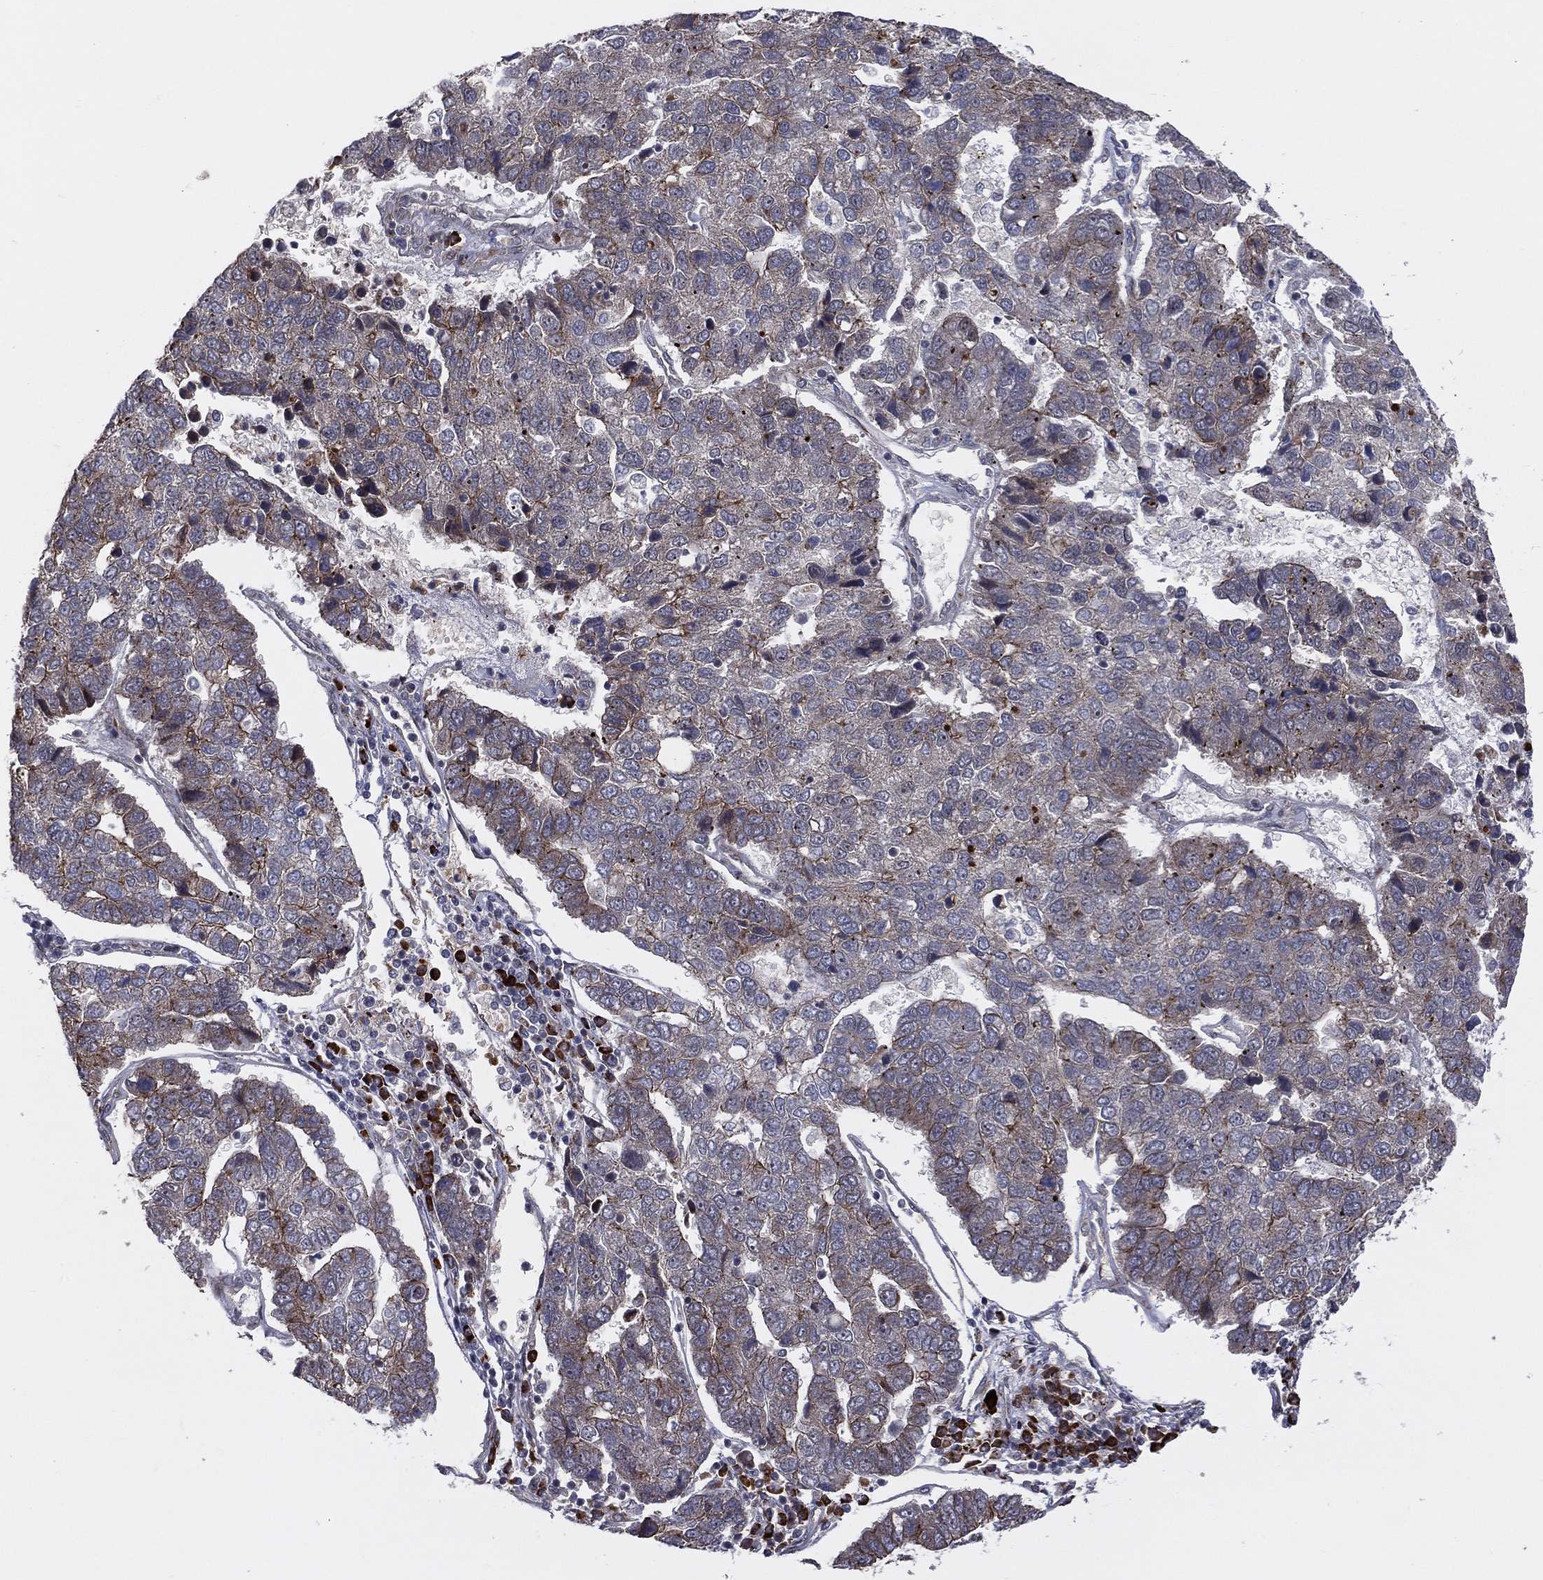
{"staining": {"intensity": "moderate", "quantity": "25%-75%", "location": "cytoplasmic/membranous"}, "tissue": "pancreatic cancer", "cell_type": "Tumor cells", "image_type": "cancer", "snomed": [{"axis": "morphology", "description": "Adenocarcinoma, NOS"}, {"axis": "topography", "description": "Pancreas"}], "caption": "A histopathology image showing moderate cytoplasmic/membranous expression in approximately 25%-75% of tumor cells in pancreatic adenocarcinoma, as visualized by brown immunohistochemical staining.", "gene": "VHL", "patient": {"sex": "female", "age": 61}}